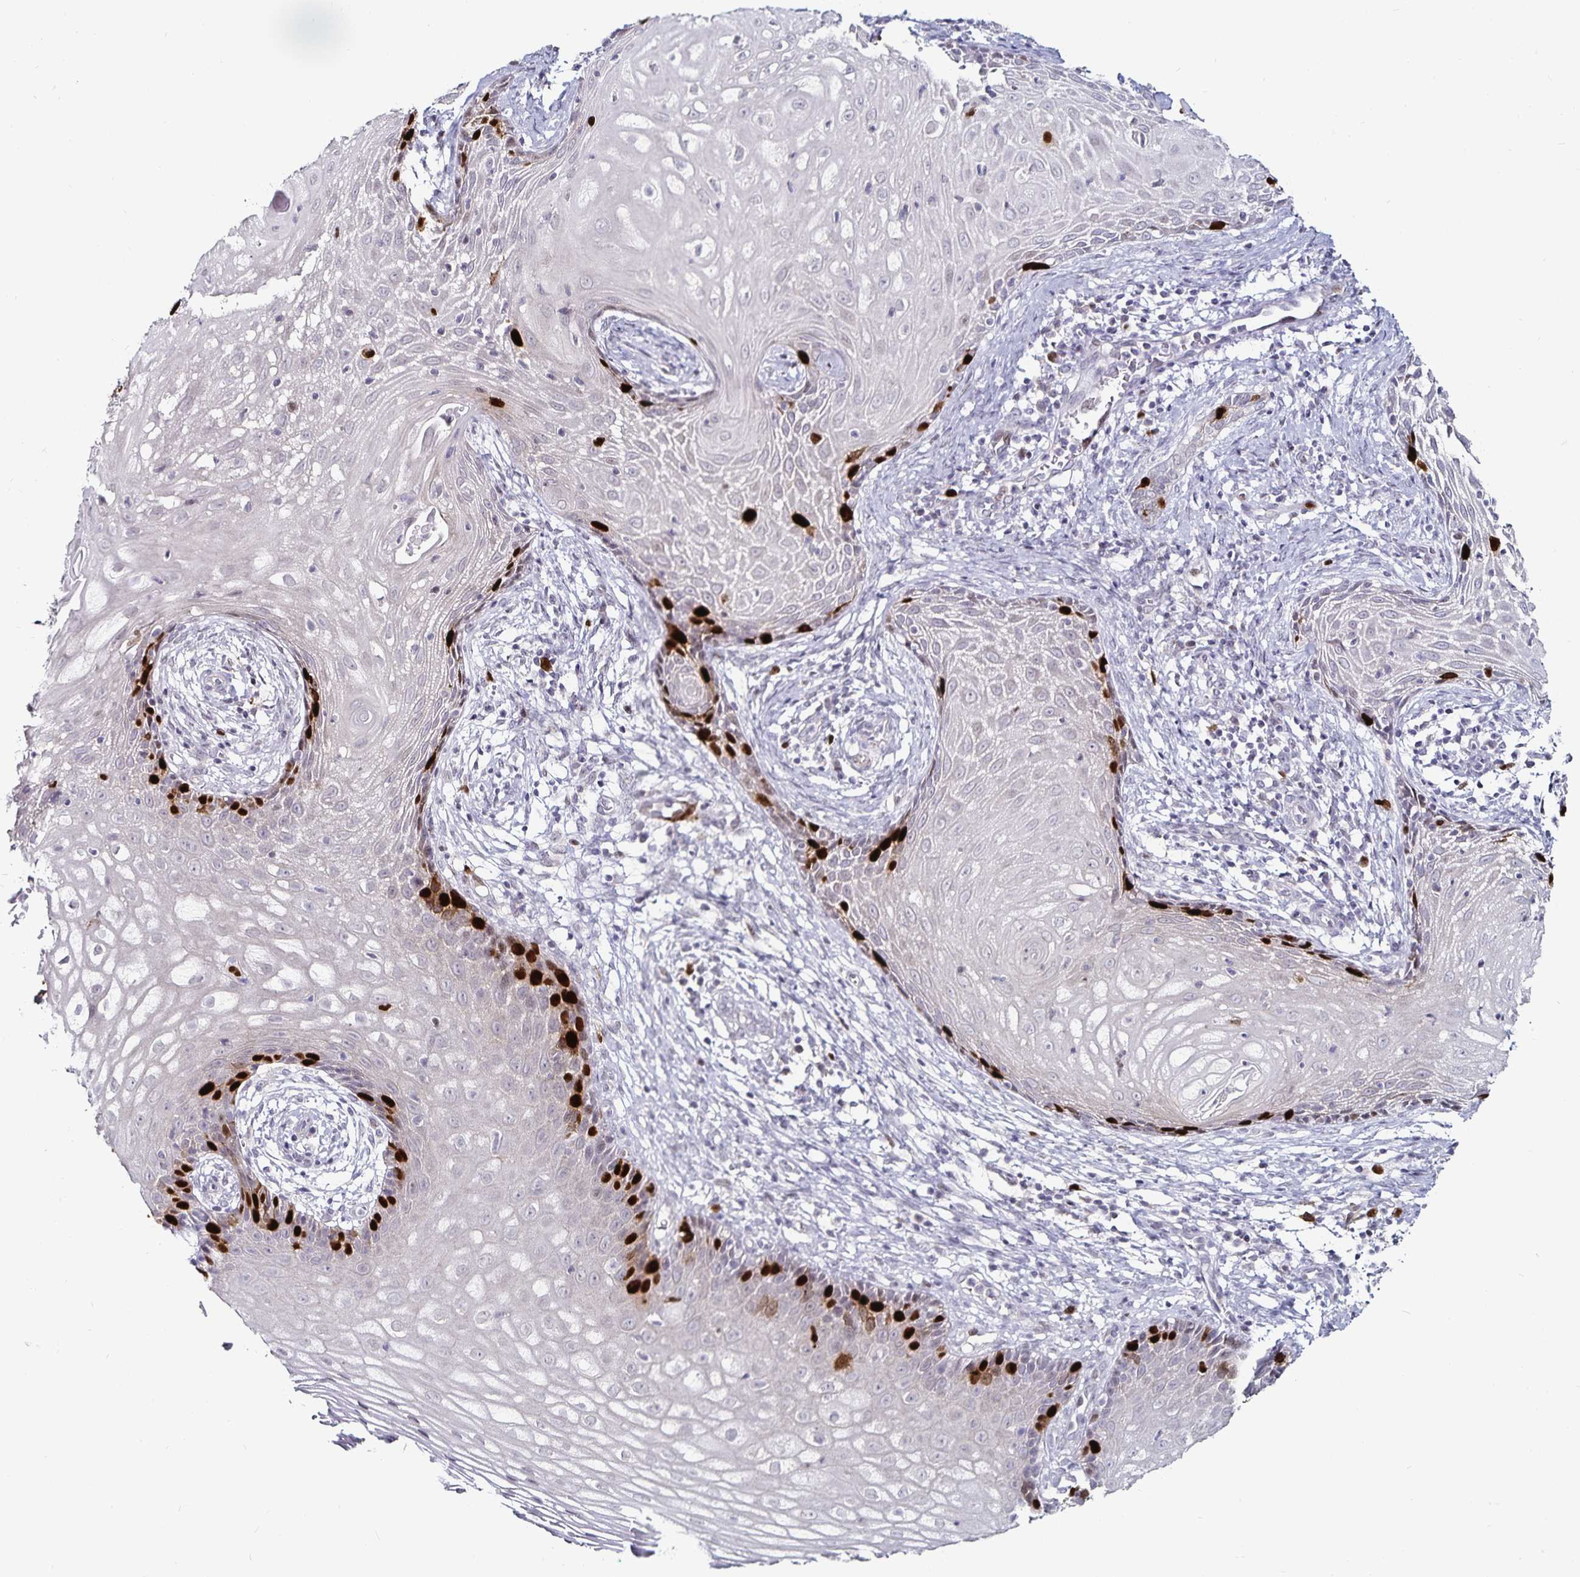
{"staining": {"intensity": "strong", "quantity": "25%-75%", "location": "nuclear"}, "tissue": "cervical cancer", "cell_type": "Tumor cells", "image_type": "cancer", "snomed": [{"axis": "morphology", "description": "Squamous cell carcinoma, NOS"}, {"axis": "topography", "description": "Cervix"}], "caption": "Tumor cells demonstrate high levels of strong nuclear expression in approximately 25%-75% of cells in squamous cell carcinoma (cervical).", "gene": "ANLN", "patient": {"sex": "female", "age": 30}}